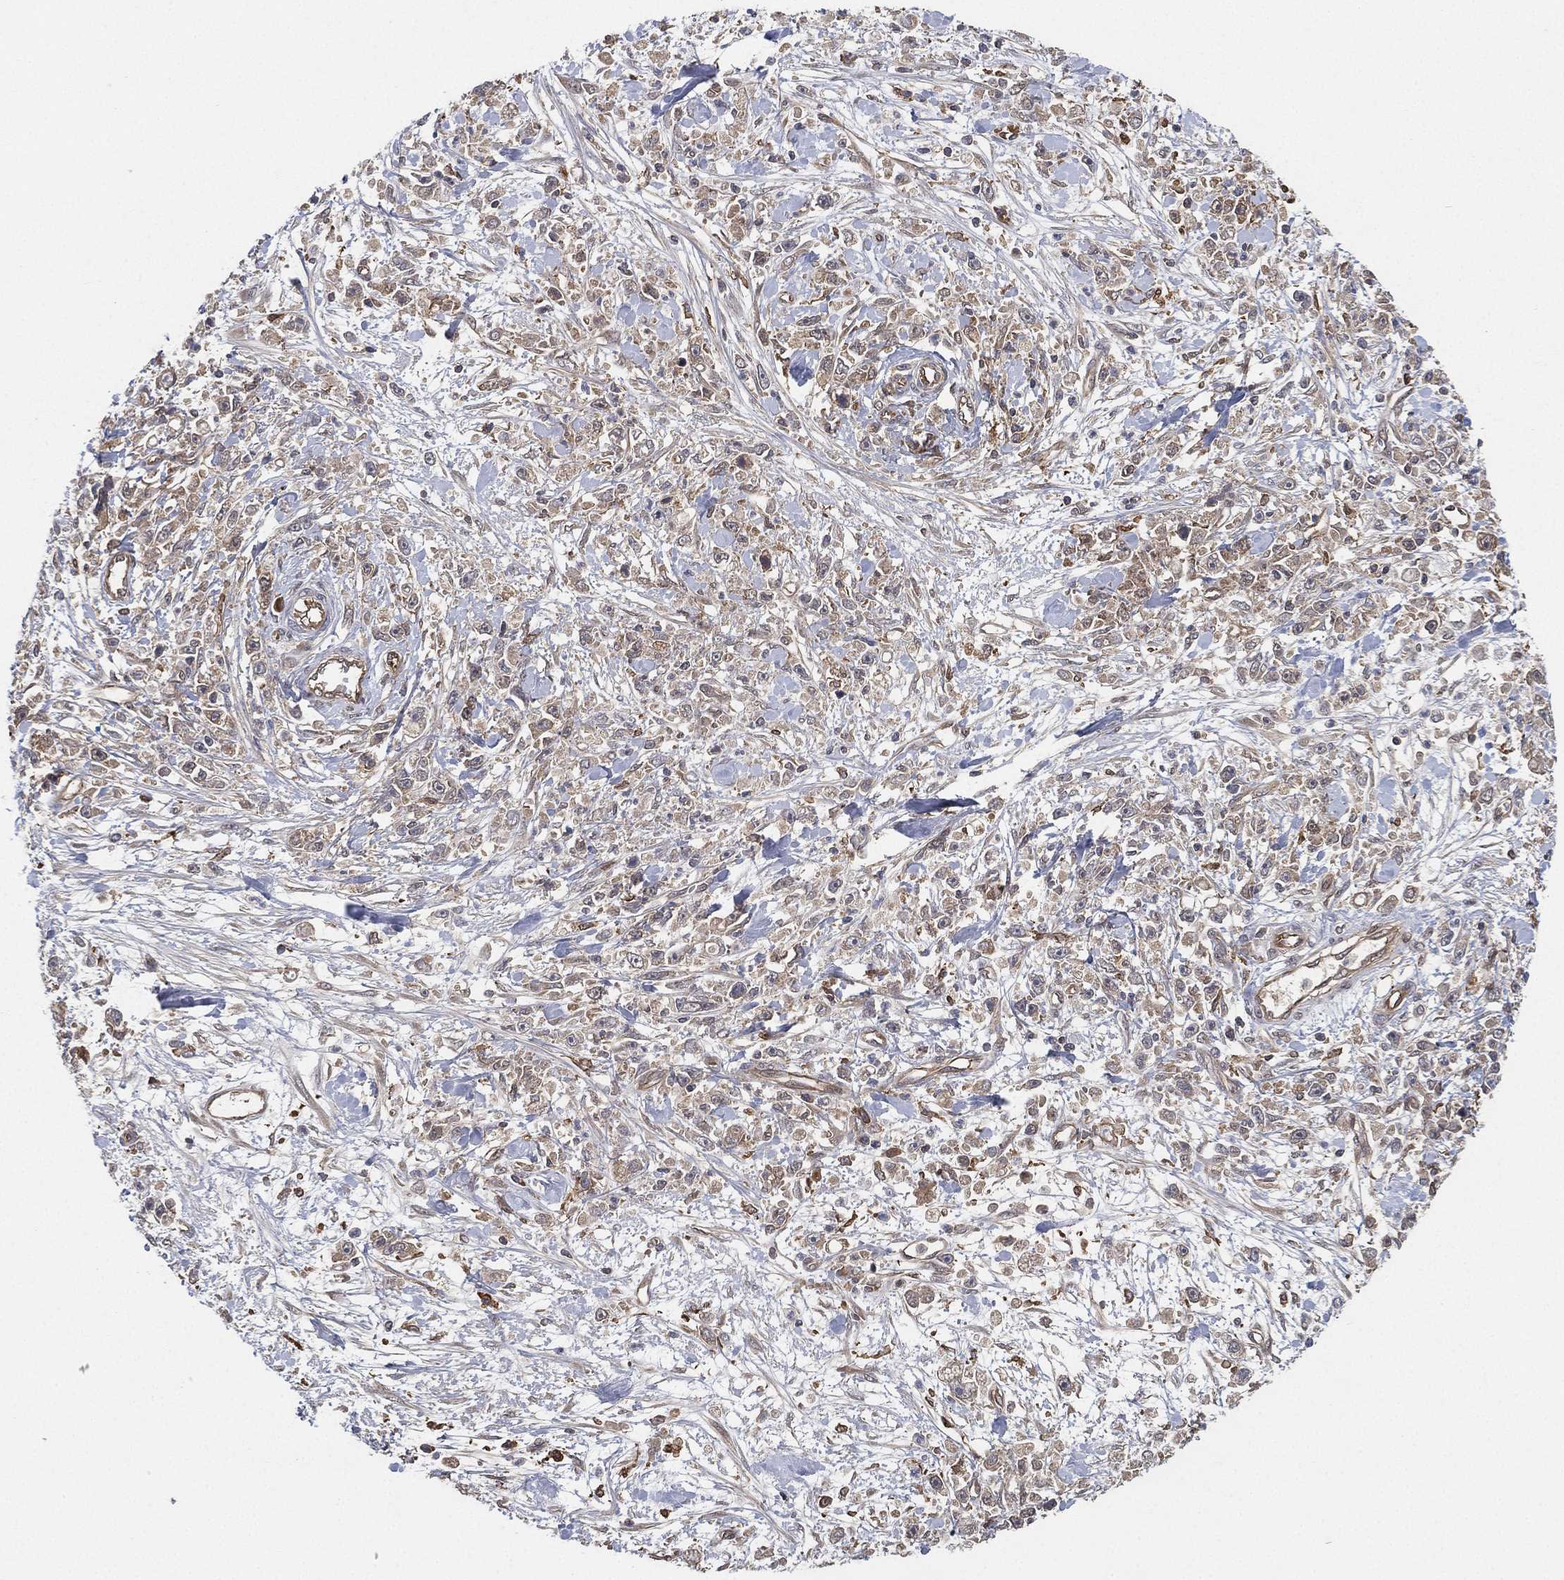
{"staining": {"intensity": "weak", "quantity": "25%-75%", "location": "cytoplasmic/membranous"}, "tissue": "stomach cancer", "cell_type": "Tumor cells", "image_type": "cancer", "snomed": [{"axis": "morphology", "description": "Adenocarcinoma, NOS"}, {"axis": "topography", "description": "Stomach"}], "caption": "Immunohistochemistry (DAB (3,3'-diaminobenzidine)) staining of stomach cancer exhibits weak cytoplasmic/membranous protein positivity in approximately 25%-75% of tumor cells.", "gene": "PSMG4", "patient": {"sex": "female", "age": 59}}